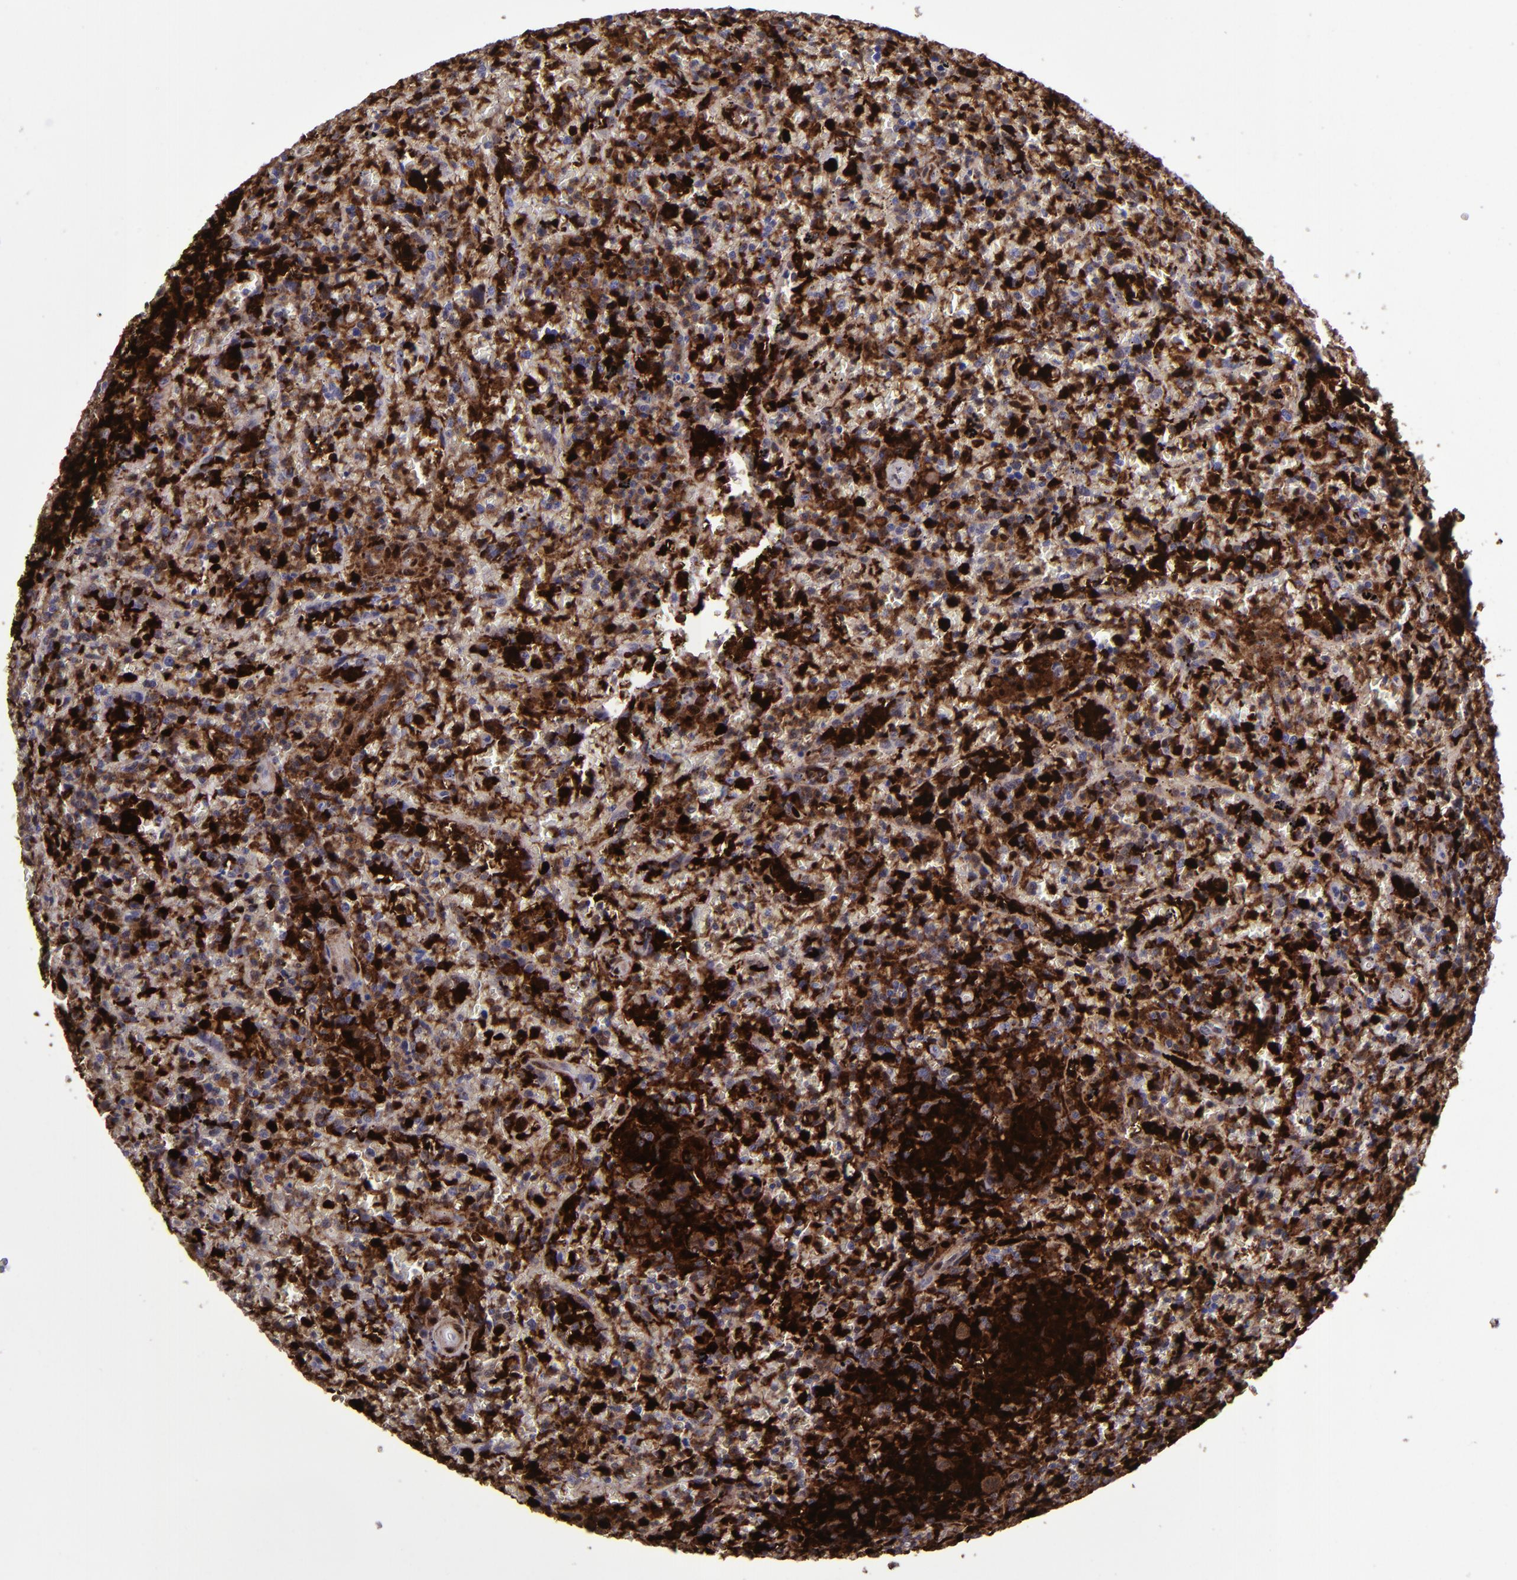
{"staining": {"intensity": "strong", "quantity": ">75%", "location": "cytoplasmic/membranous,nuclear"}, "tissue": "lymphoma", "cell_type": "Tumor cells", "image_type": "cancer", "snomed": [{"axis": "morphology", "description": "Malignant lymphoma, non-Hodgkin's type, High grade"}, {"axis": "topography", "description": "Spleen"}, {"axis": "topography", "description": "Lymph node"}], "caption": "DAB immunohistochemical staining of lymphoma exhibits strong cytoplasmic/membranous and nuclear protein positivity in about >75% of tumor cells.", "gene": "TYMP", "patient": {"sex": "female", "age": 70}}